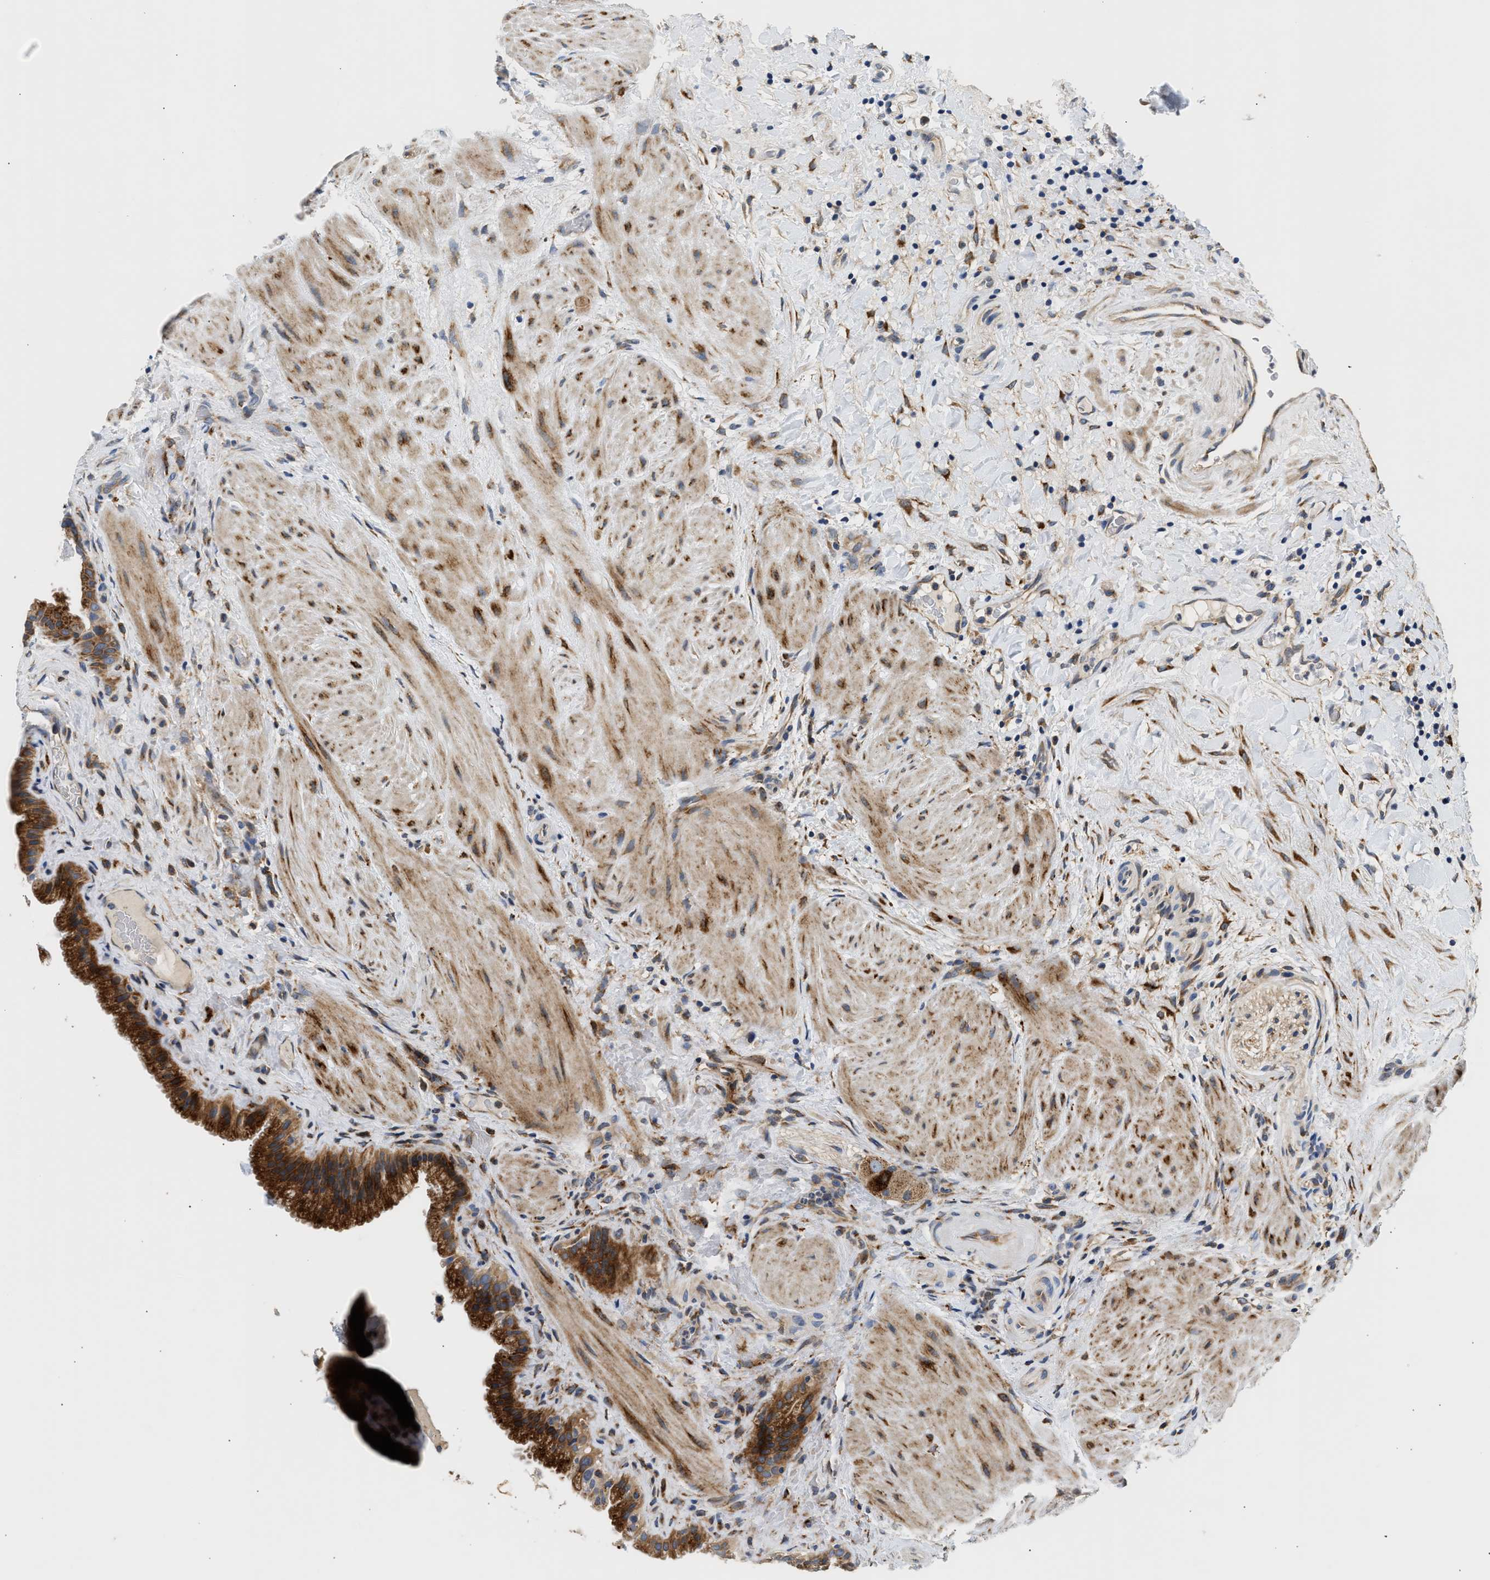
{"staining": {"intensity": "strong", "quantity": ">75%", "location": "cytoplasmic/membranous"}, "tissue": "gallbladder", "cell_type": "Glandular cells", "image_type": "normal", "snomed": [{"axis": "morphology", "description": "Normal tissue, NOS"}, {"axis": "topography", "description": "Gallbladder"}], "caption": "Glandular cells demonstrate strong cytoplasmic/membranous expression in about >75% of cells in unremarkable gallbladder. The staining is performed using DAB (3,3'-diaminobenzidine) brown chromogen to label protein expression. The nuclei are counter-stained blue using hematoxylin.", "gene": "AMZ1", "patient": {"sex": "male", "age": 49}}